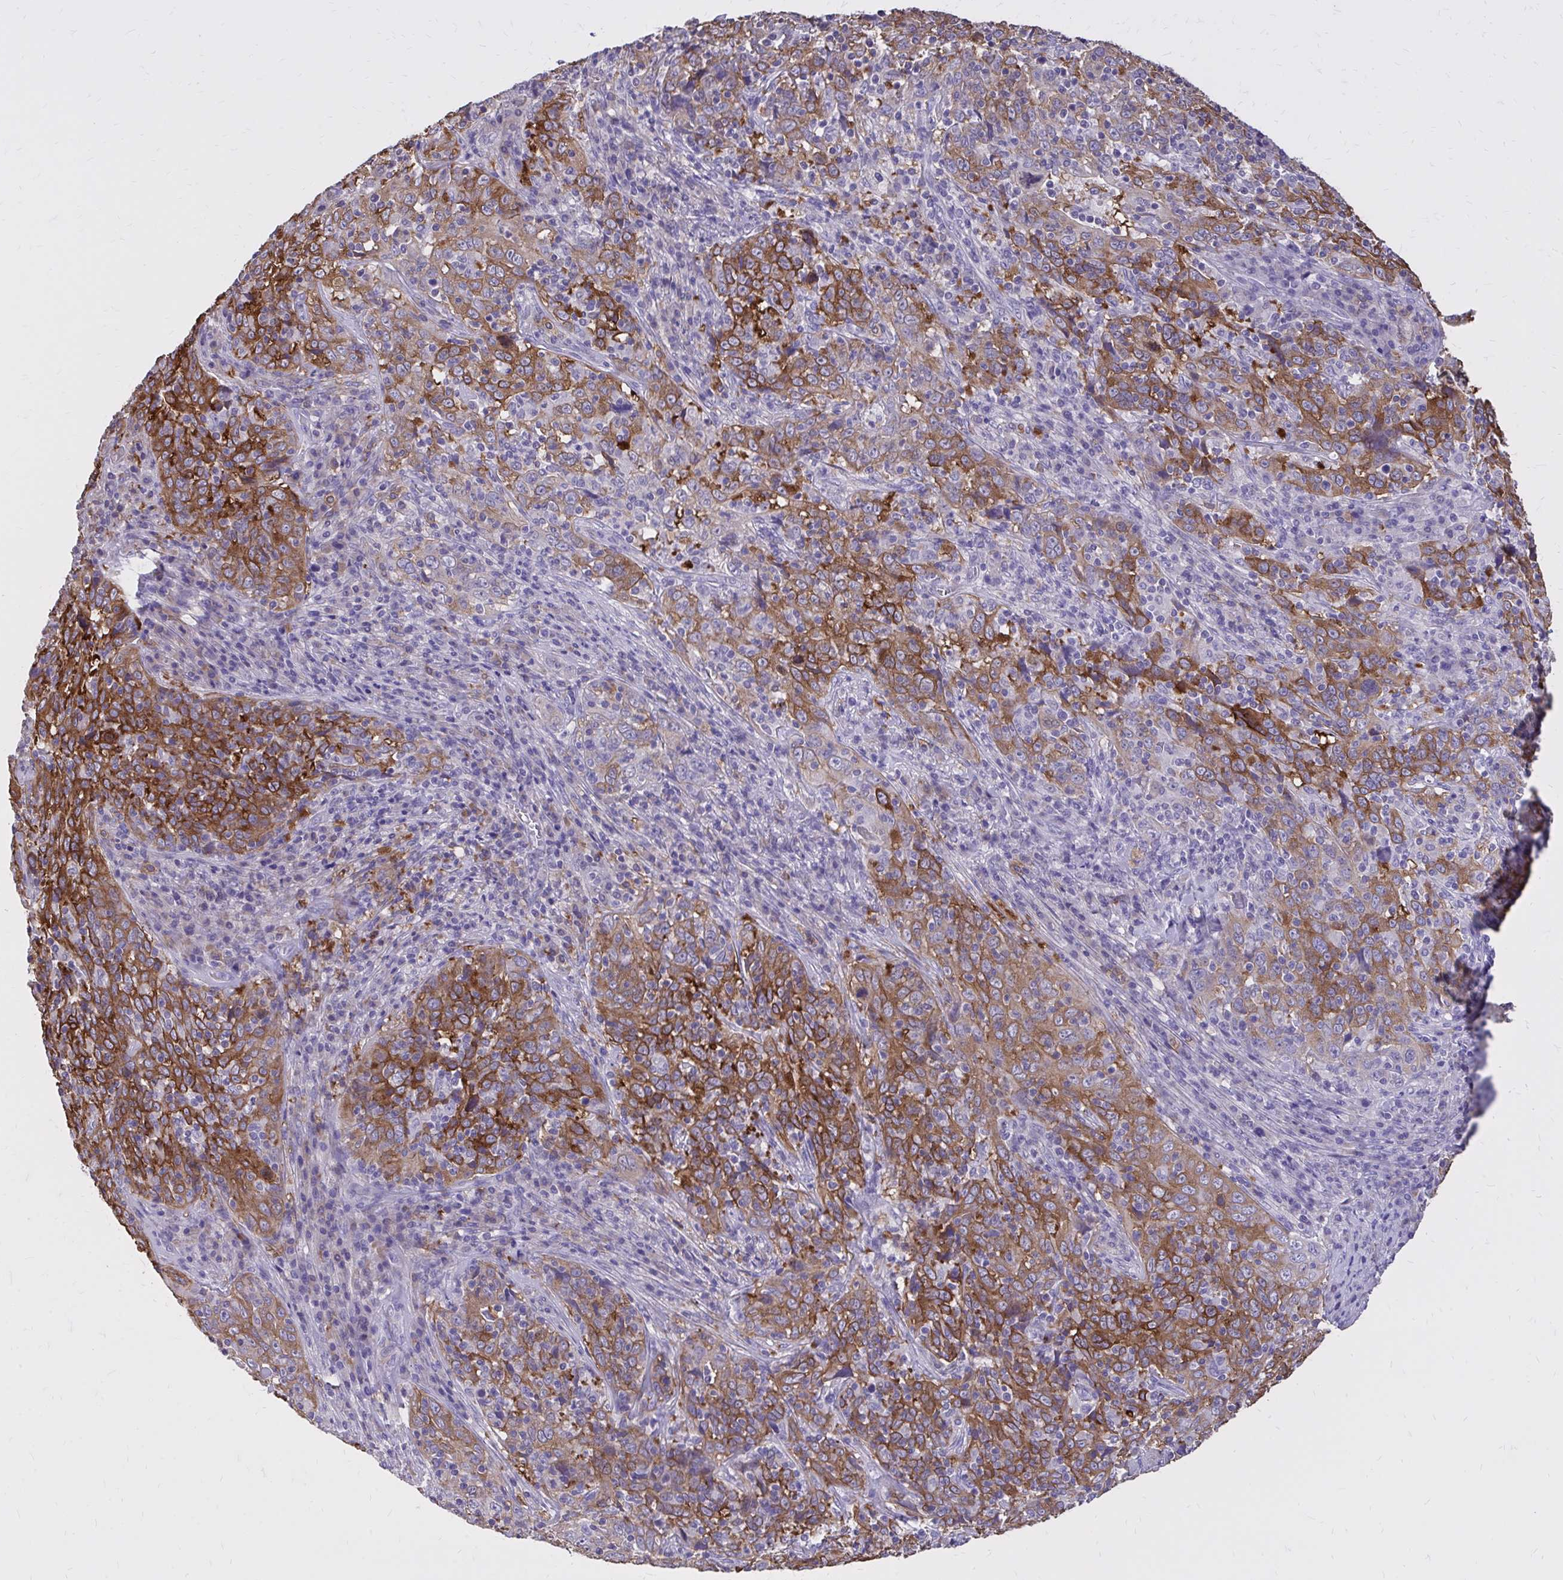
{"staining": {"intensity": "moderate", "quantity": ">75%", "location": "cytoplasmic/membranous"}, "tissue": "cervical cancer", "cell_type": "Tumor cells", "image_type": "cancer", "snomed": [{"axis": "morphology", "description": "Squamous cell carcinoma, NOS"}, {"axis": "topography", "description": "Cervix"}], "caption": "A micrograph of human cervical cancer stained for a protein reveals moderate cytoplasmic/membranous brown staining in tumor cells.", "gene": "EPB41L1", "patient": {"sex": "female", "age": 46}}